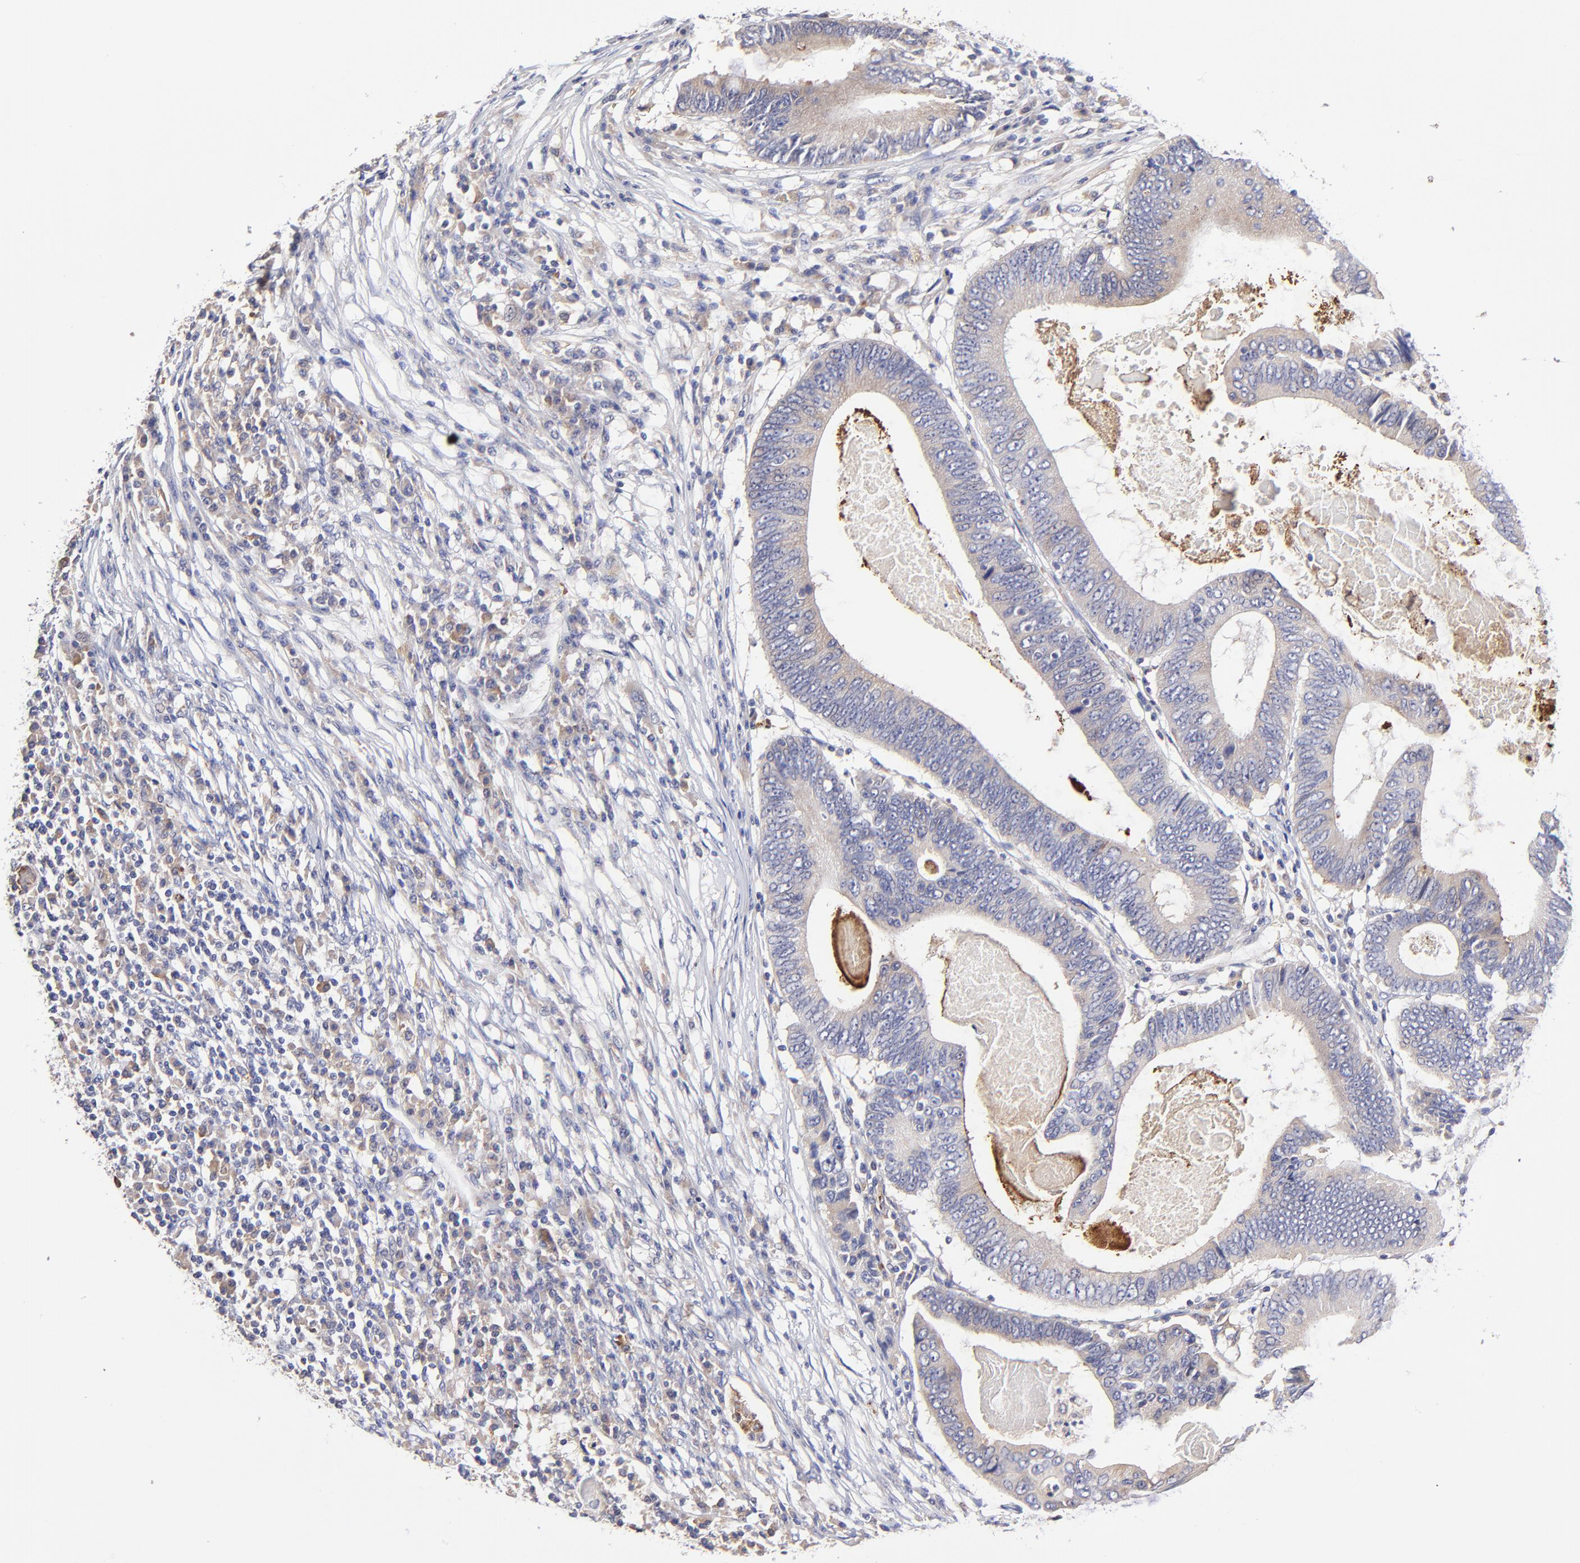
{"staining": {"intensity": "weak", "quantity": ">75%", "location": "cytoplasmic/membranous"}, "tissue": "colorectal cancer", "cell_type": "Tumor cells", "image_type": "cancer", "snomed": [{"axis": "morphology", "description": "Adenocarcinoma, NOS"}, {"axis": "topography", "description": "Colon"}], "caption": "This photomicrograph shows immunohistochemistry (IHC) staining of human colorectal cancer (adenocarcinoma), with low weak cytoplasmic/membranous staining in approximately >75% of tumor cells.", "gene": "GCSAM", "patient": {"sex": "female", "age": 78}}